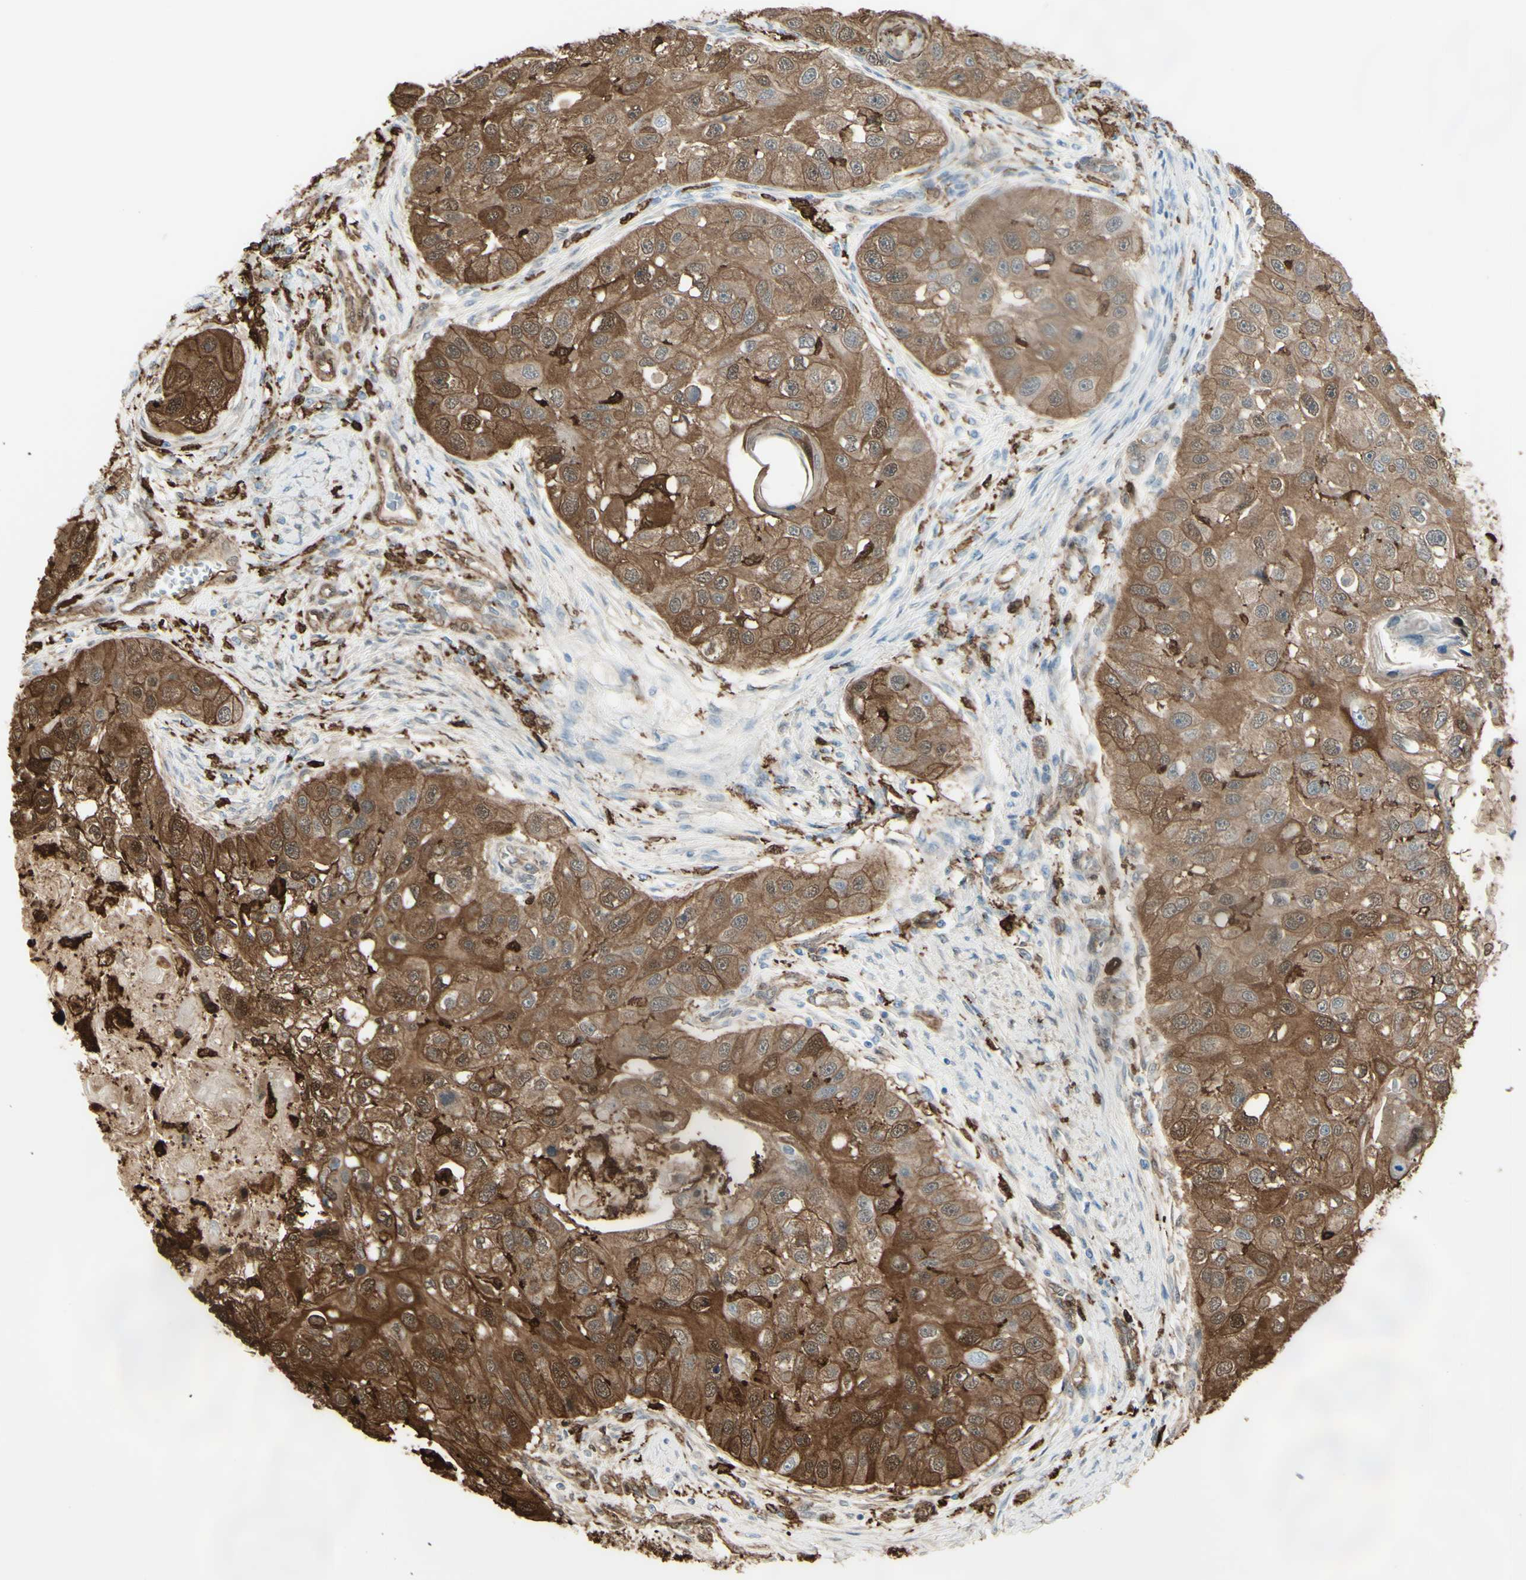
{"staining": {"intensity": "moderate", "quantity": ">75%", "location": "cytoplasmic/membranous"}, "tissue": "head and neck cancer", "cell_type": "Tumor cells", "image_type": "cancer", "snomed": [{"axis": "morphology", "description": "Normal tissue, NOS"}, {"axis": "morphology", "description": "Squamous cell carcinoma, NOS"}, {"axis": "topography", "description": "Skeletal muscle"}, {"axis": "topography", "description": "Head-Neck"}], "caption": "Brown immunohistochemical staining in head and neck cancer (squamous cell carcinoma) demonstrates moderate cytoplasmic/membranous positivity in about >75% of tumor cells.", "gene": "GSN", "patient": {"sex": "male", "age": 51}}